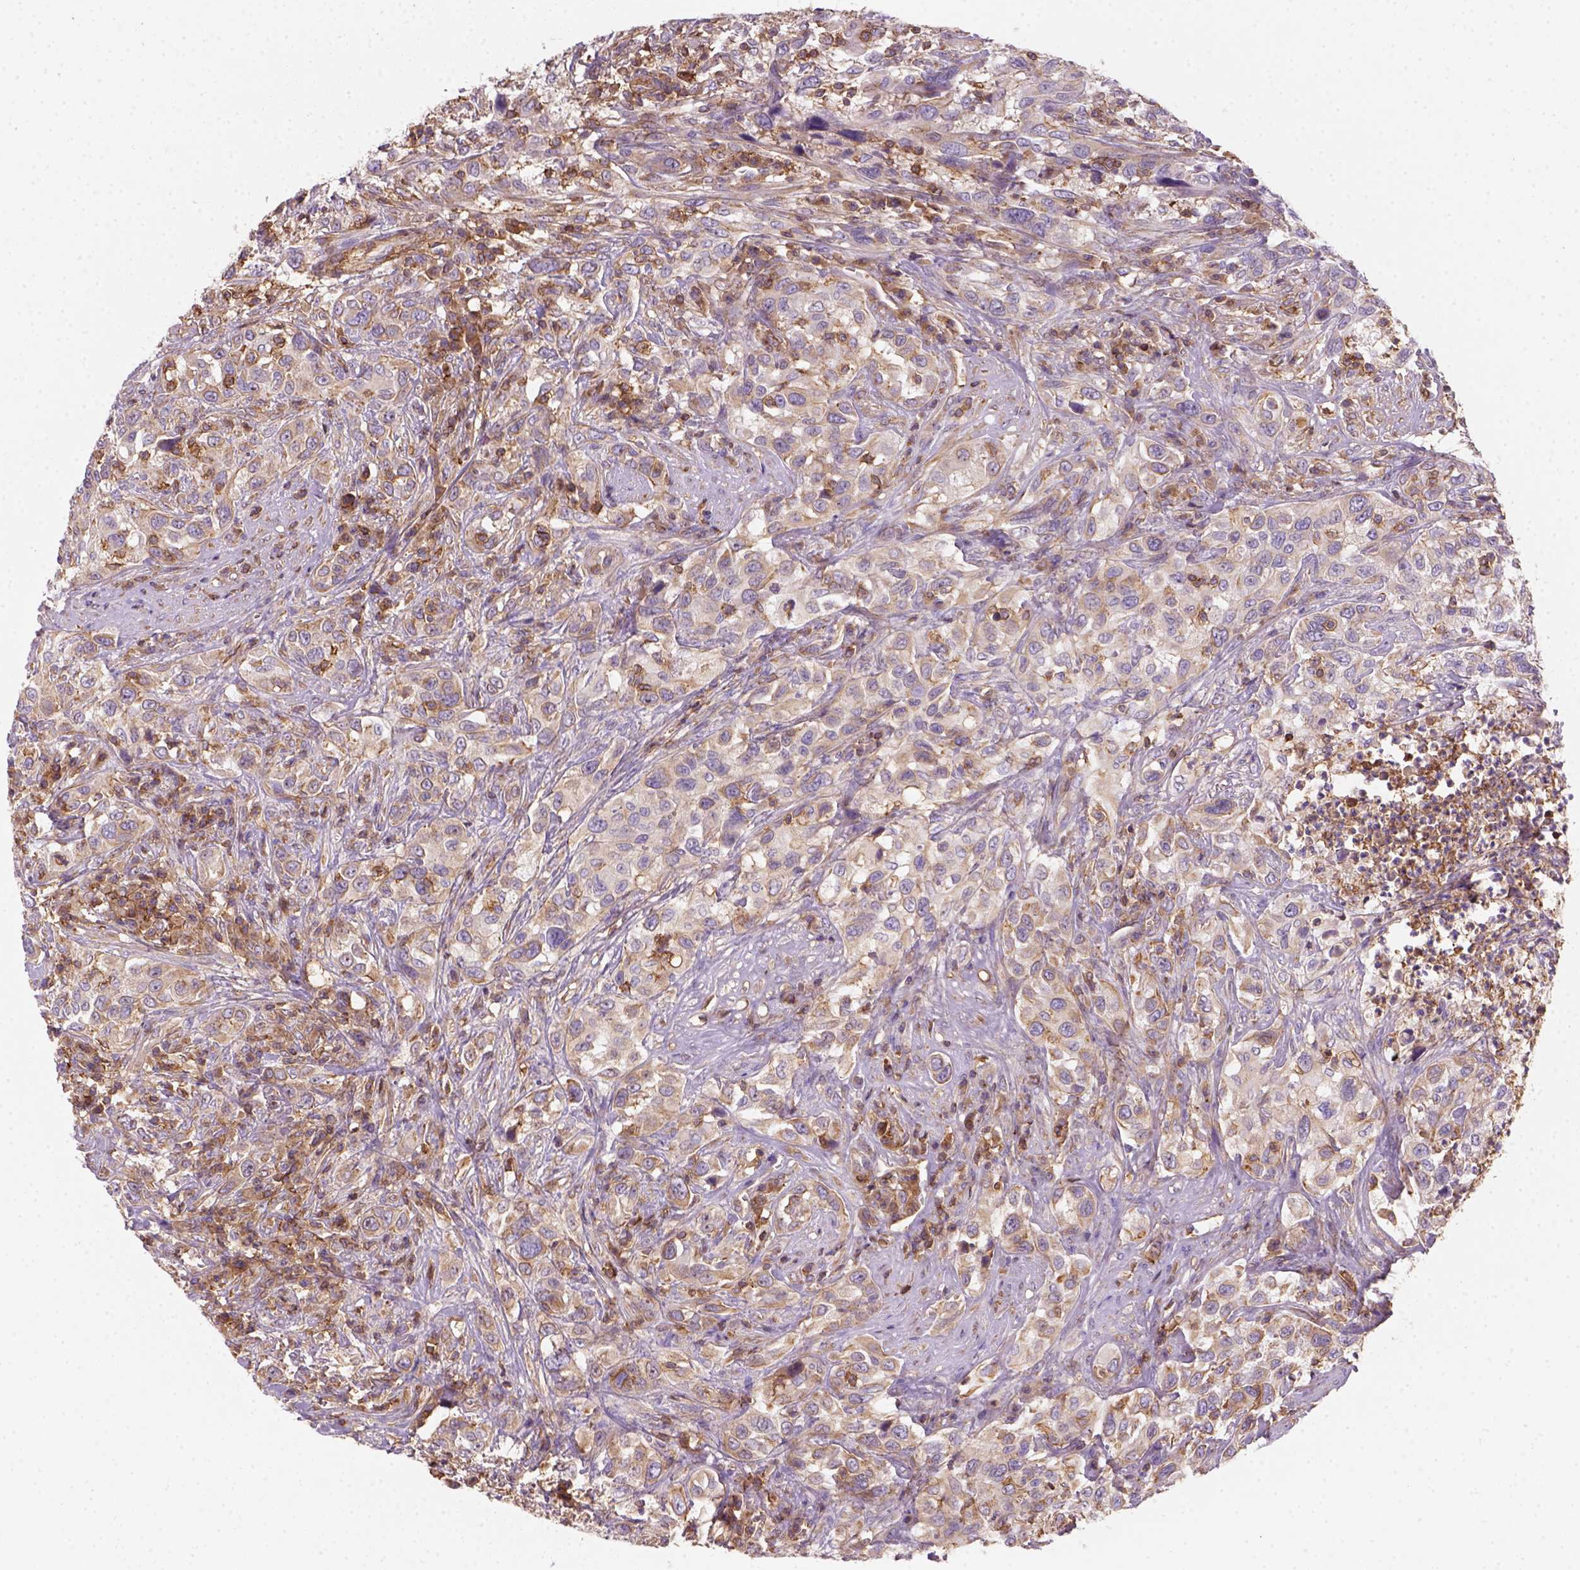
{"staining": {"intensity": "weak", "quantity": ">75%", "location": "cytoplasmic/membranous"}, "tissue": "urothelial cancer", "cell_type": "Tumor cells", "image_type": "cancer", "snomed": [{"axis": "morphology", "description": "Urothelial carcinoma, NOS"}, {"axis": "morphology", "description": "Urothelial carcinoma, High grade"}, {"axis": "topography", "description": "Urinary bladder"}], "caption": "Immunohistochemical staining of human urothelial cancer demonstrates low levels of weak cytoplasmic/membranous positivity in about >75% of tumor cells.", "gene": "GPRC5D", "patient": {"sex": "female", "age": 64}}